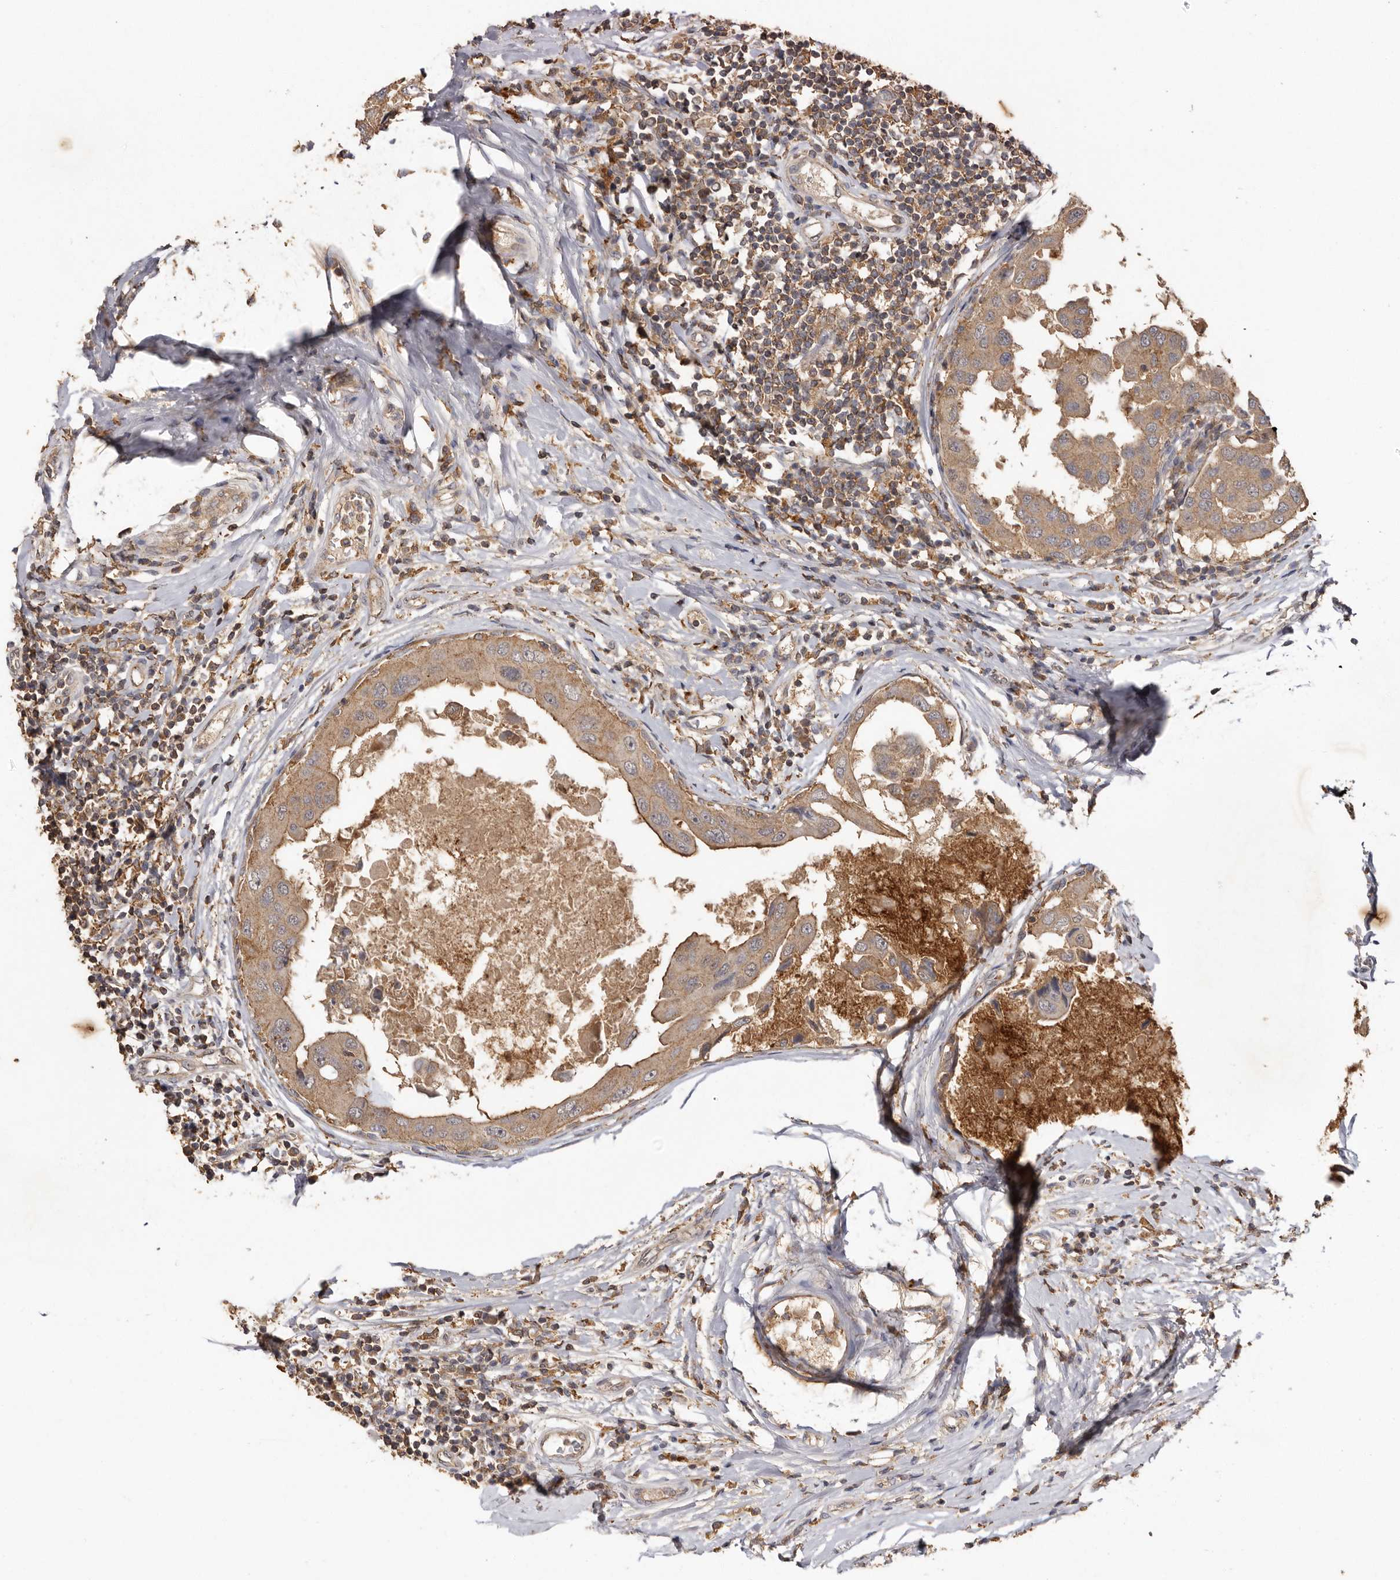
{"staining": {"intensity": "moderate", "quantity": ">75%", "location": "cytoplasmic/membranous"}, "tissue": "breast cancer", "cell_type": "Tumor cells", "image_type": "cancer", "snomed": [{"axis": "morphology", "description": "Duct carcinoma"}, {"axis": "topography", "description": "Breast"}], "caption": "Invasive ductal carcinoma (breast) stained with DAB IHC exhibits medium levels of moderate cytoplasmic/membranous expression in approximately >75% of tumor cells. Using DAB (brown) and hematoxylin (blue) stains, captured at high magnification using brightfield microscopy.", "gene": "RWDD1", "patient": {"sex": "female", "age": 27}}